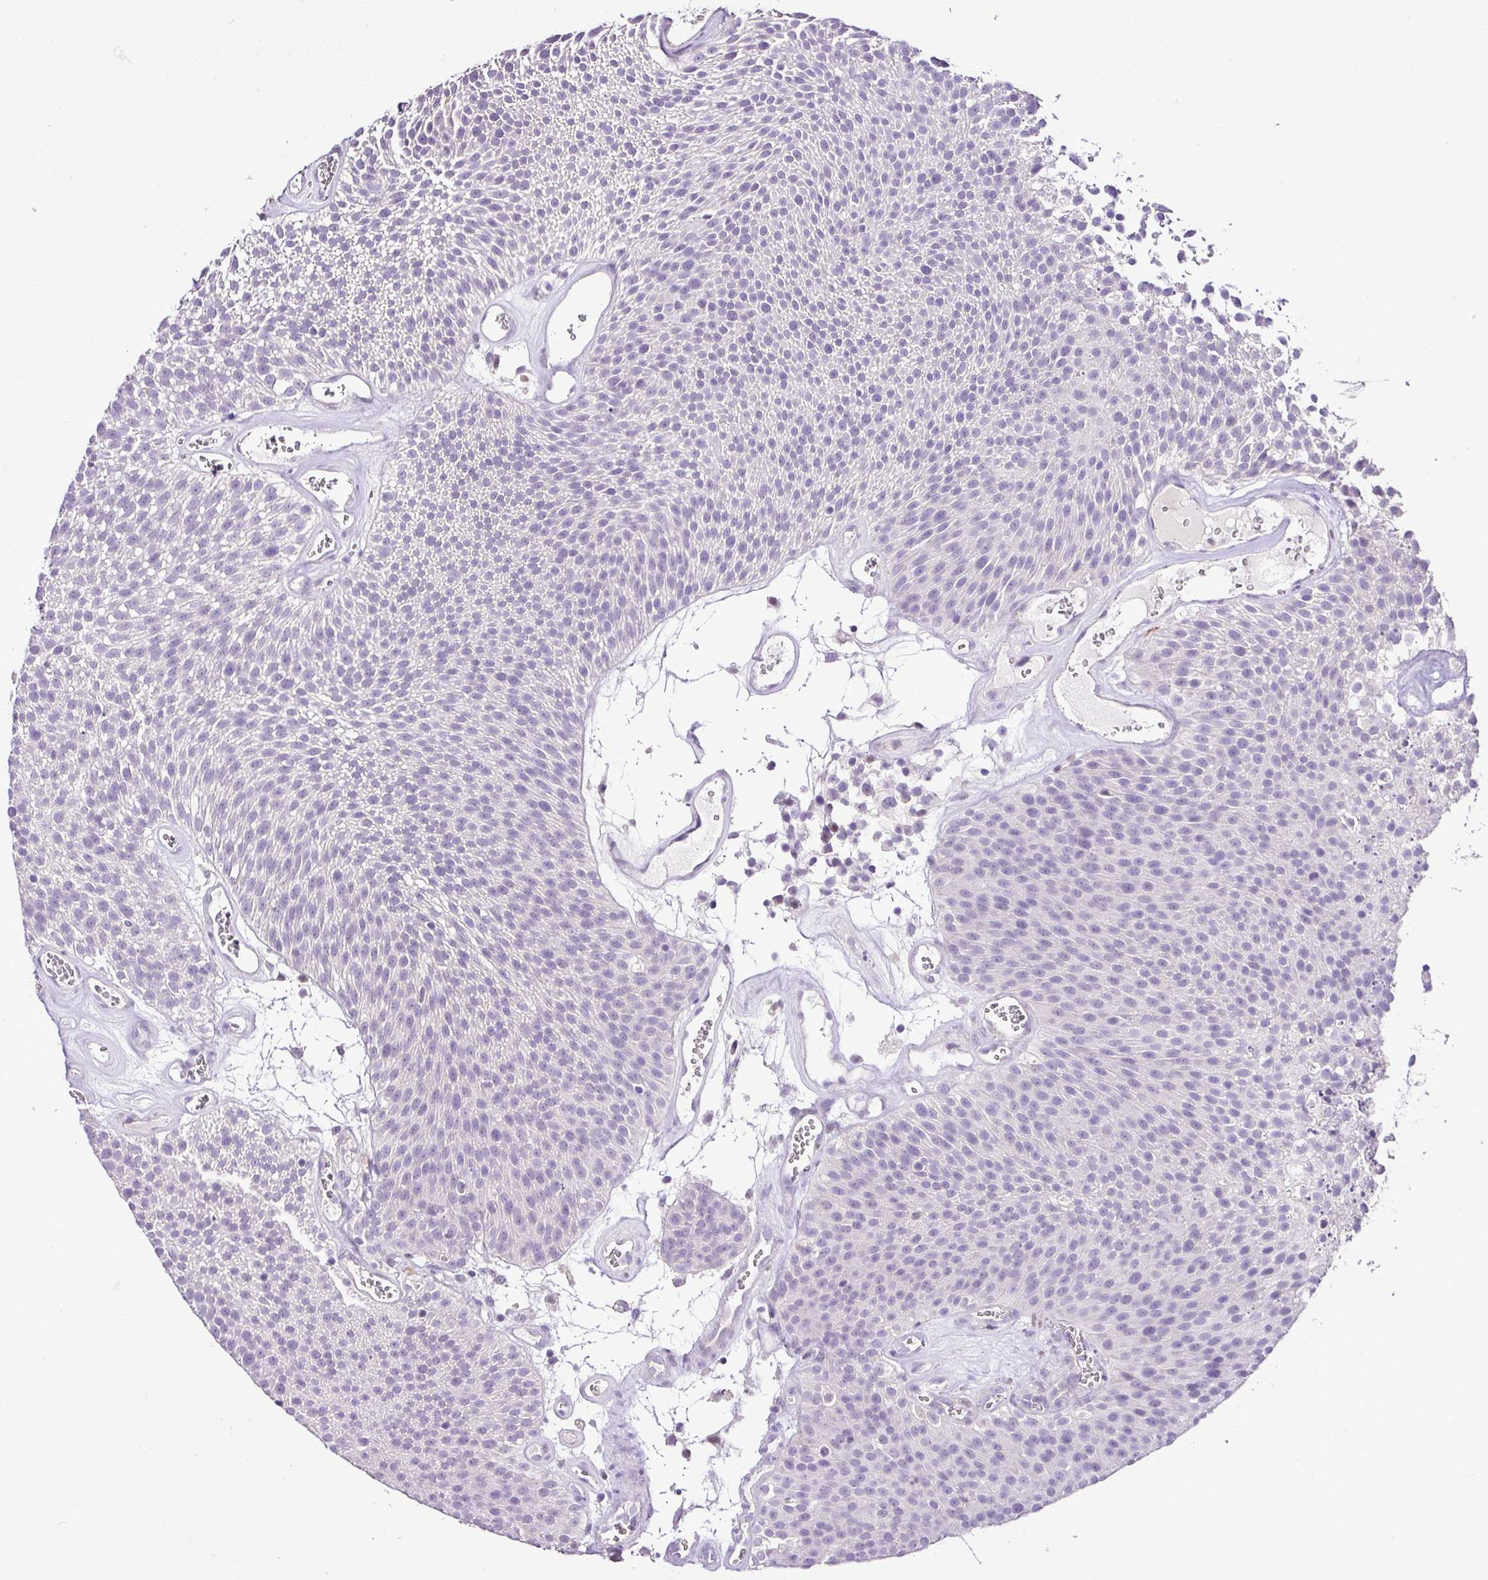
{"staining": {"intensity": "negative", "quantity": "none", "location": "none"}, "tissue": "urothelial cancer", "cell_type": "Tumor cells", "image_type": "cancer", "snomed": [{"axis": "morphology", "description": "Urothelial carcinoma, Low grade"}, {"axis": "topography", "description": "Urinary bladder"}], "caption": "Immunohistochemistry micrograph of neoplastic tissue: urothelial carcinoma (low-grade) stained with DAB exhibits no significant protein staining in tumor cells.", "gene": "ESR1", "patient": {"sex": "female", "age": 79}}